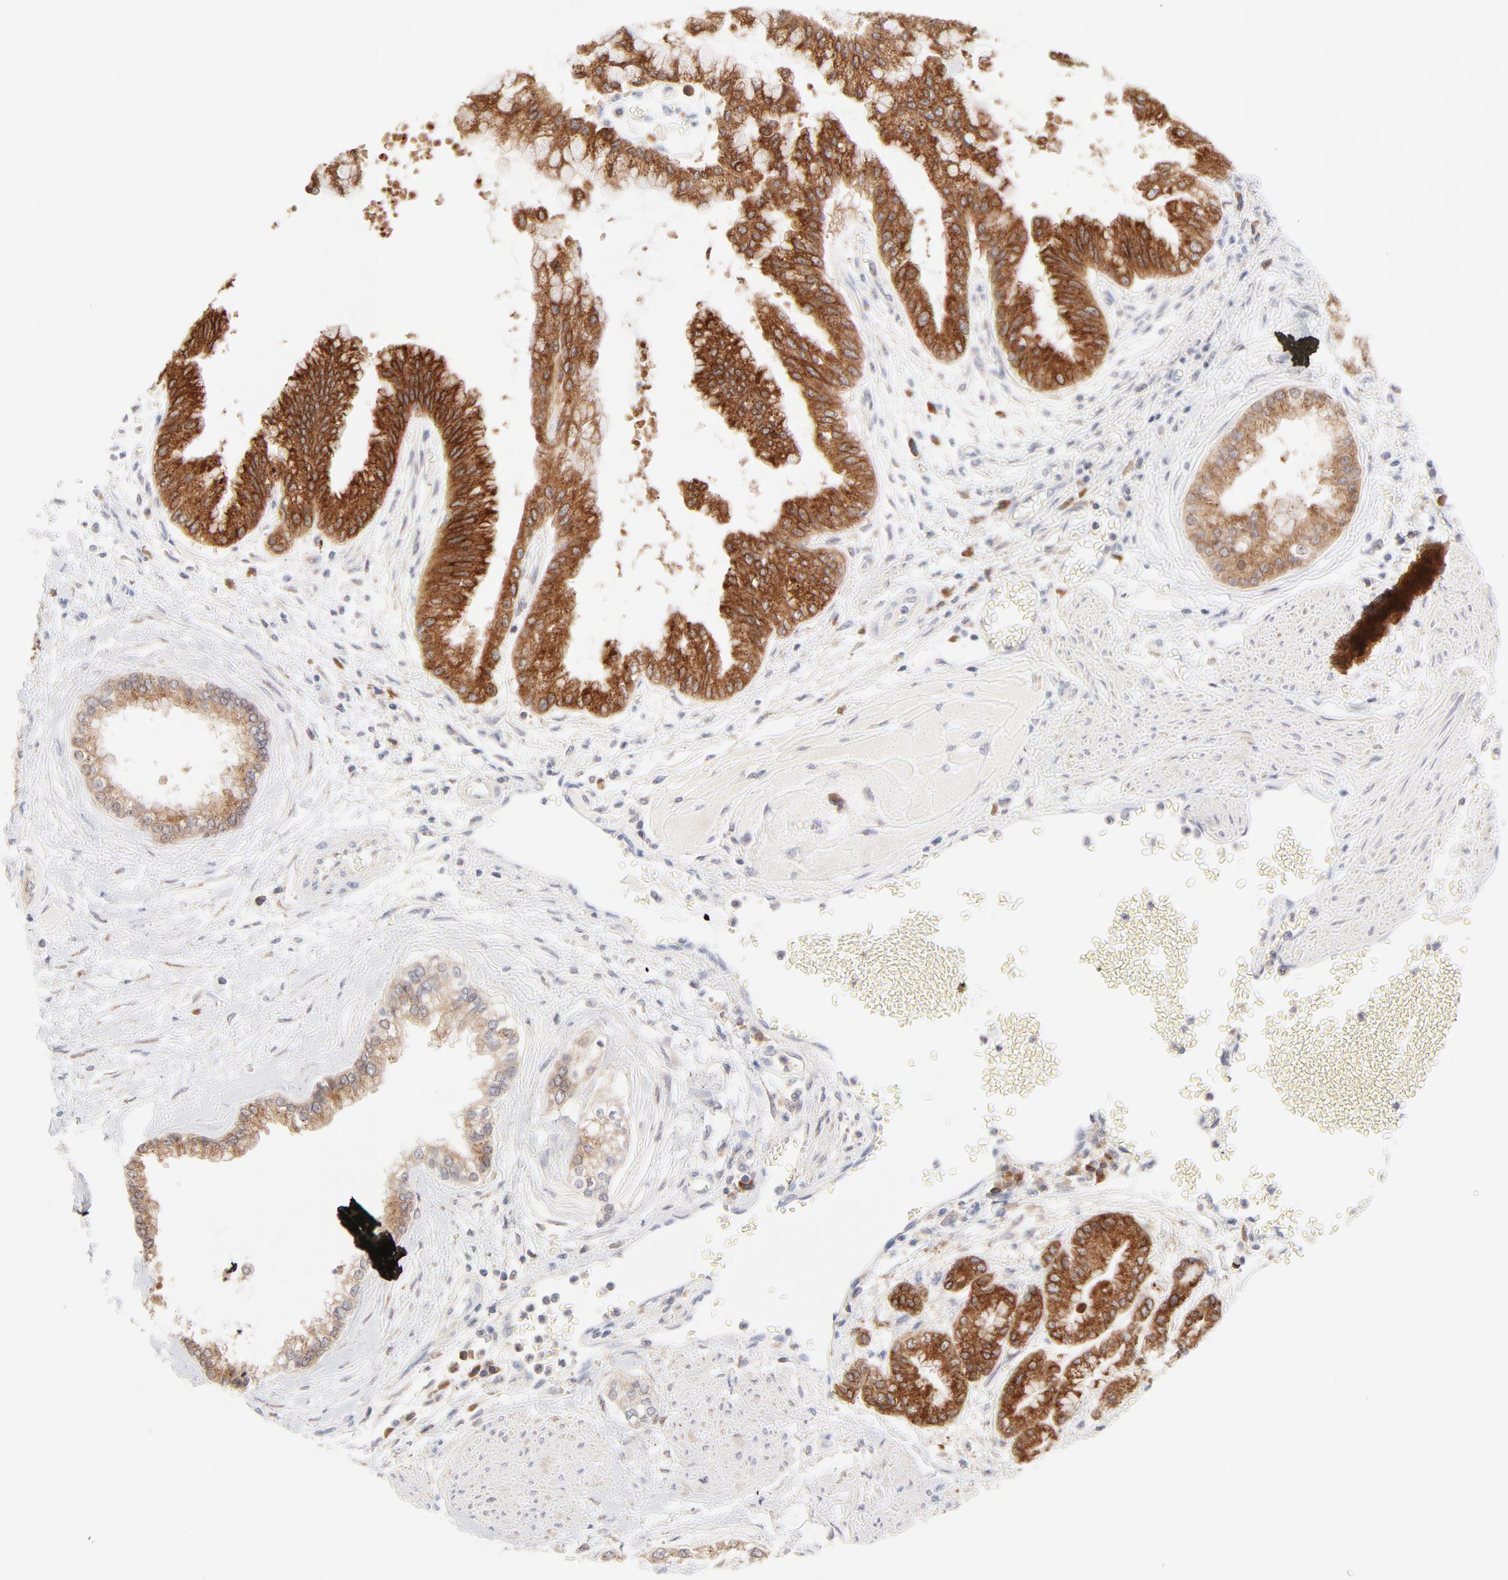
{"staining": {"intensity": "moderate", "quantity": ">75%", "location": "cytoplasmic/membranous"}, "tissue": "liver cancer", "cell_type": "Tumor cells", "image_type": "cancer", "snomed": [{"axis": "morphology", "description": "Cholangiocarcinoma"}, {"axis": "topography", "description": "Liver"}], "caption": "Cholangiocarcinoma (liver) stained with immunohistochemistry (IHC) displays moderate cytoplasmic/membranous expression in approximately >75% of tumor cells.", "gene": "RPS6KA1", "patient": {"sex": "female", "age": 79}}